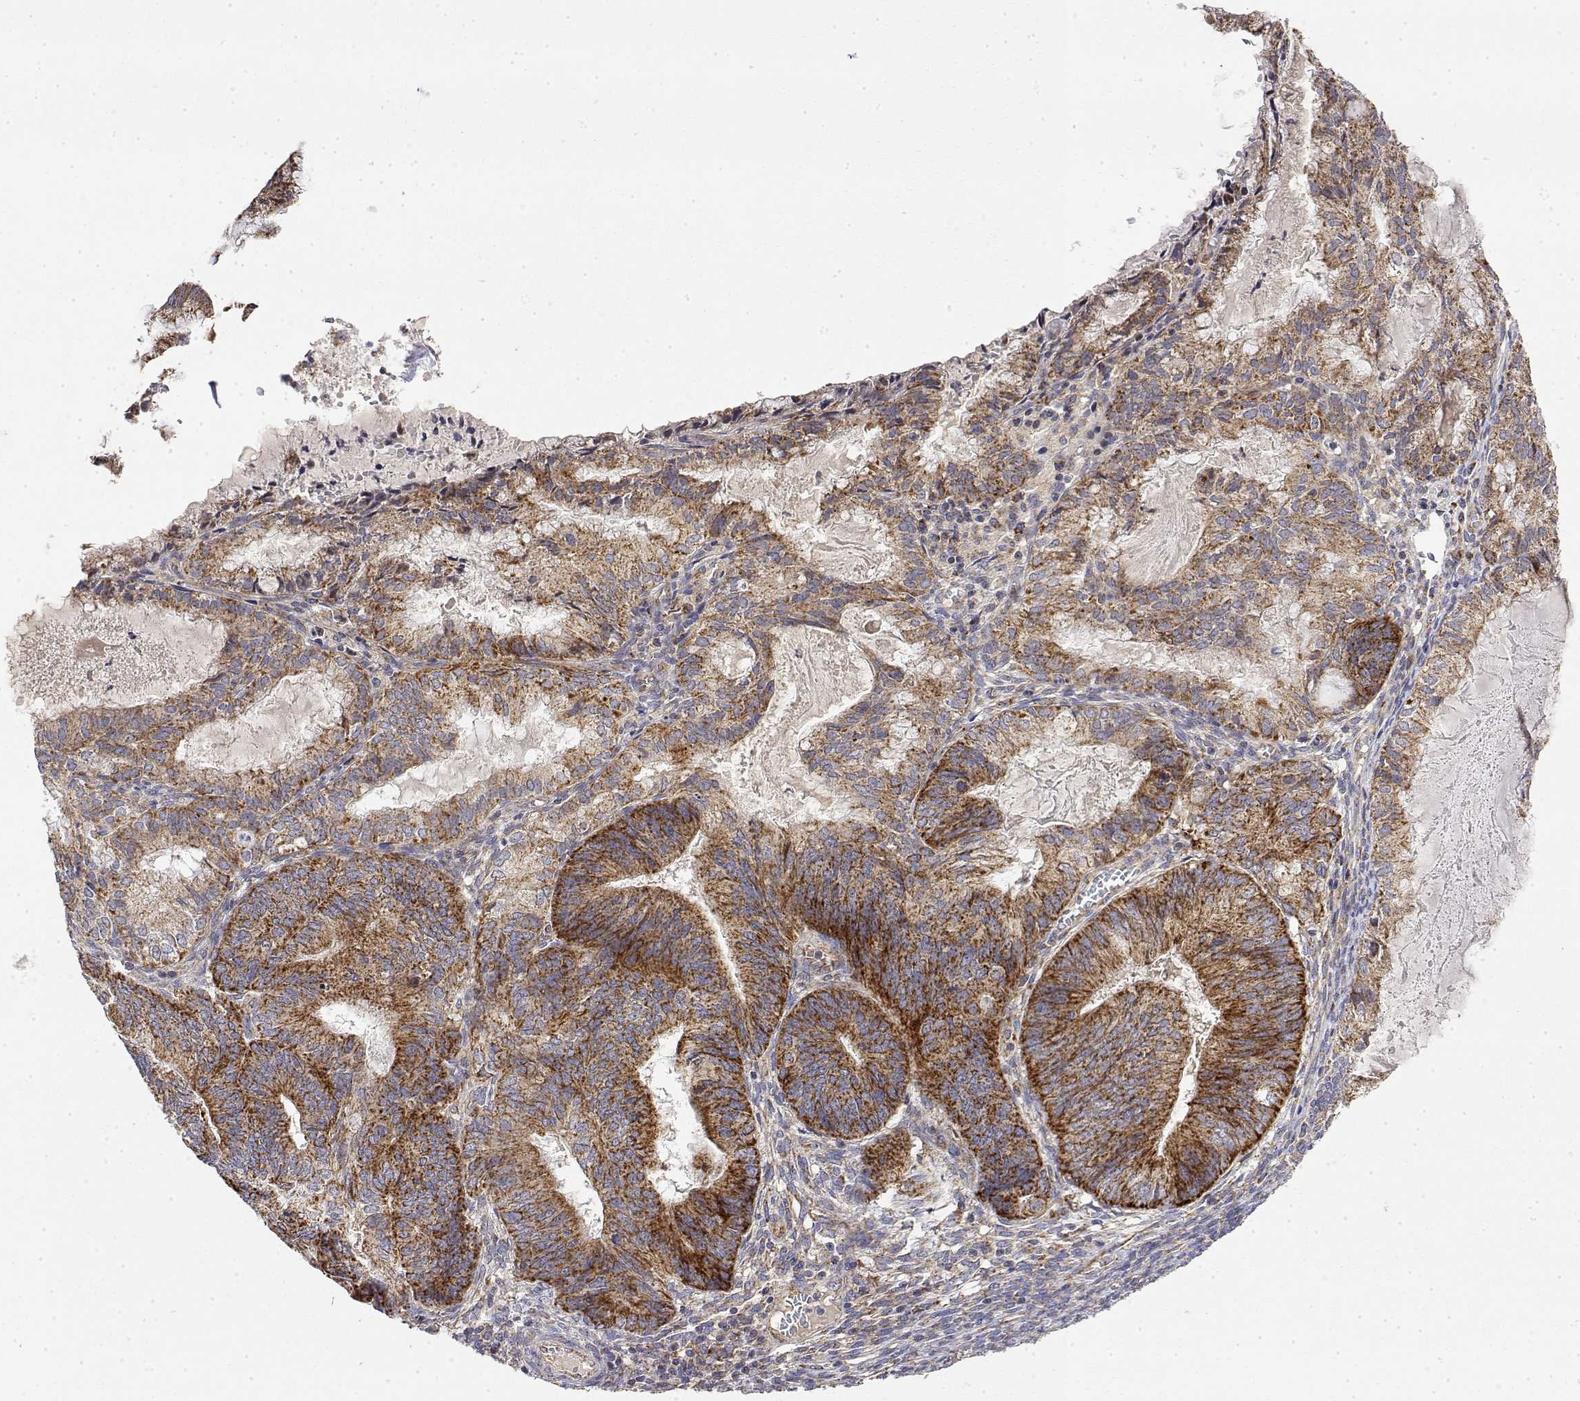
{"staining": {"intensity": "strong", "quantity": "25%-75%", "location": "cytoplasmic/membranous"}, "tissue": "endometrial cancer", "cell_type": "Tumor cells", "image_type": "cancer", "snomed": [{"axis": "morphology", "description": "Adenocarcinoma, NOS"}, {"axis": "topography", "description": "Endometrium"}], "caption": "Immunohistochemical staining of endometrial adenocarcinoma shows high levels of strong cytoplasmic/membranous protein expression in about 25%-75% of tumor cells.", "gene": "GADD45GIP1", "patient": {"sex": "female", "age": 86}}